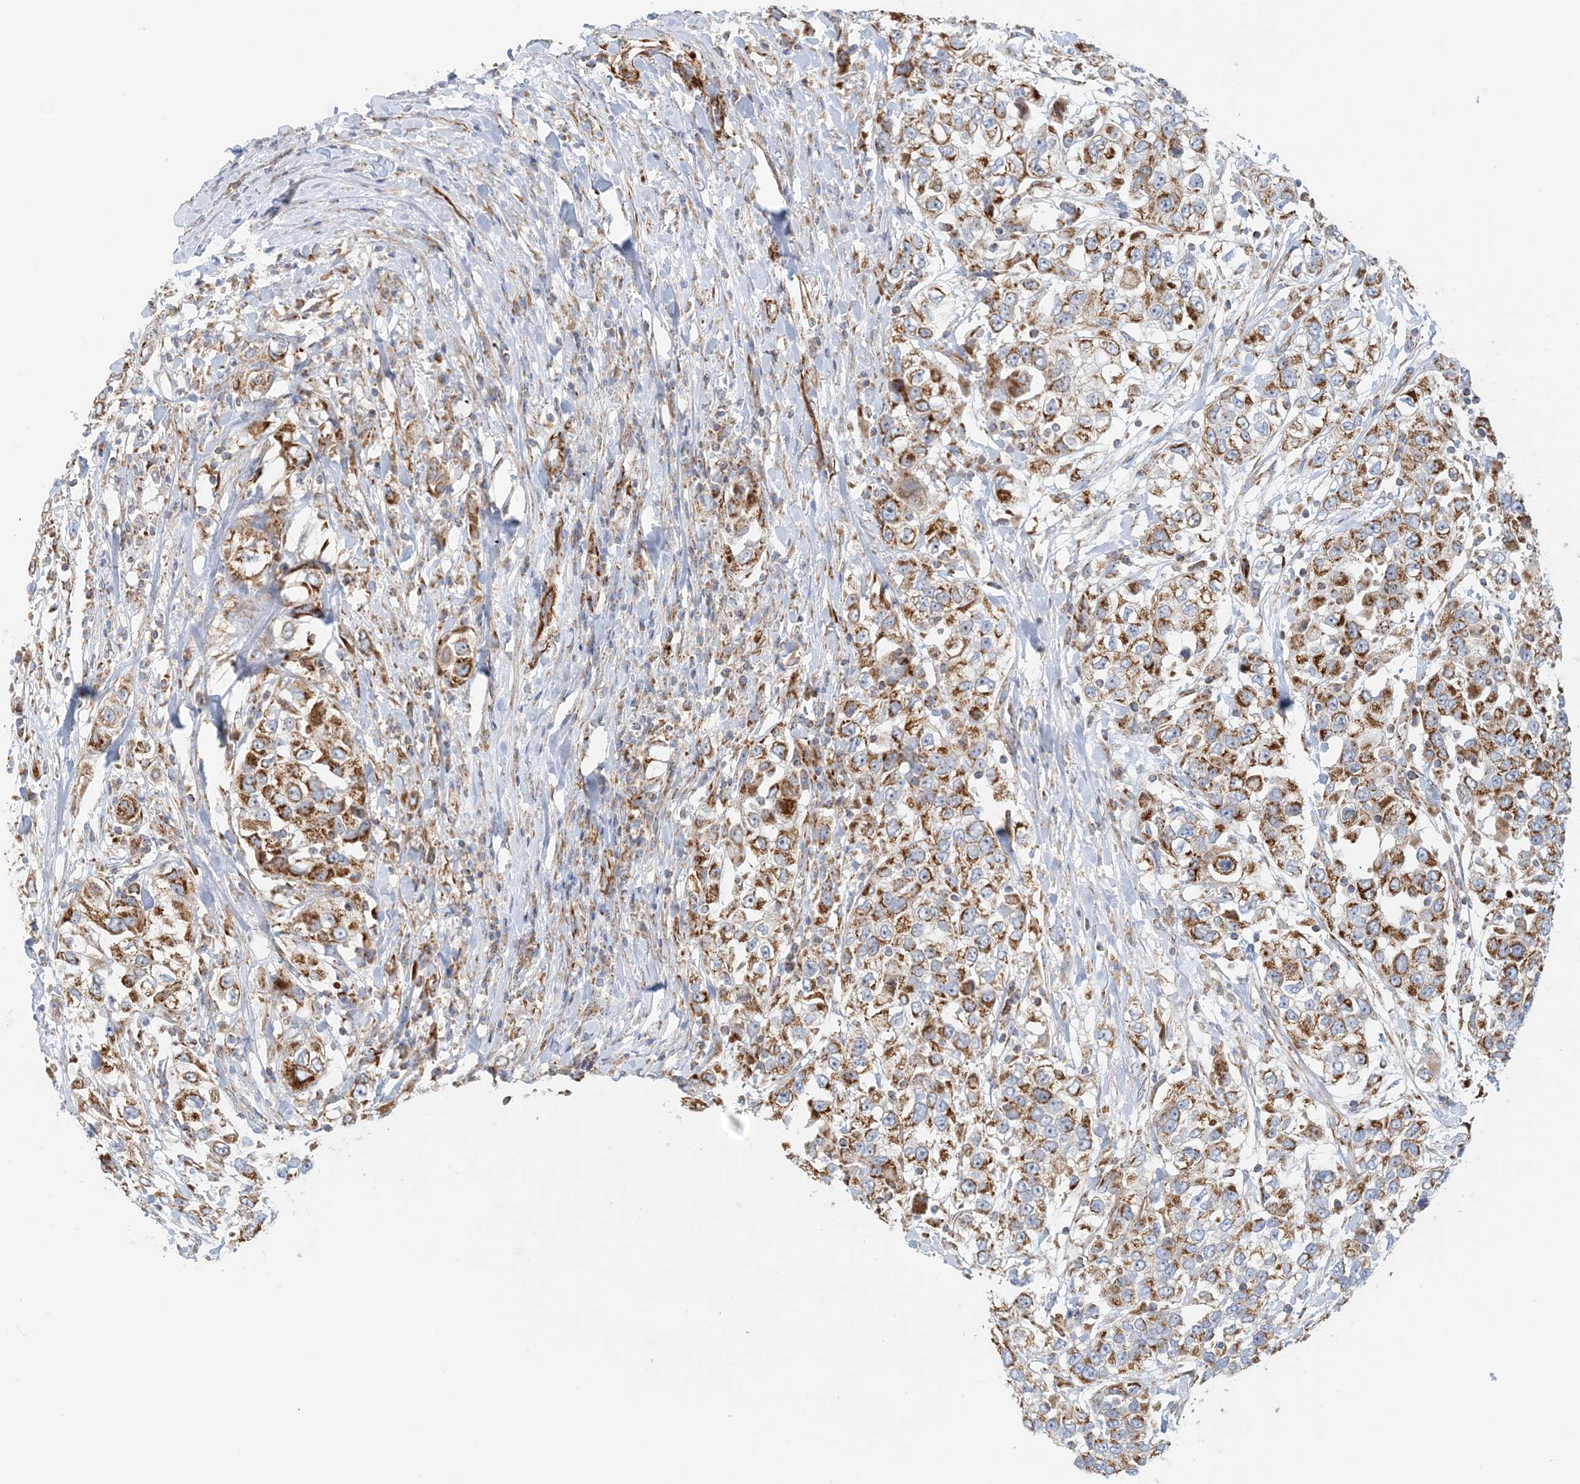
{"staining": {"intensity": "strong", "quantity": ">75%", "location": "cytoplasmic/membranous"}, "tissue": "urothelial cancer", "cell_type": "Tumor cells", "image_type": "cancer", "snomed": [{"axis": "morphology", "description": "Urothelial carcinoma, High grade"}, {"axis": "topography", "description": "Urinary bladder"}], "caption": "Urothelial cancer was stained to show a protein in brown. There is high levels of strong cytoplasmic/membranous staining in about >75% of tumor cells.", "gene": "COA3", "patient": {"sex": "female", "age": 80}}